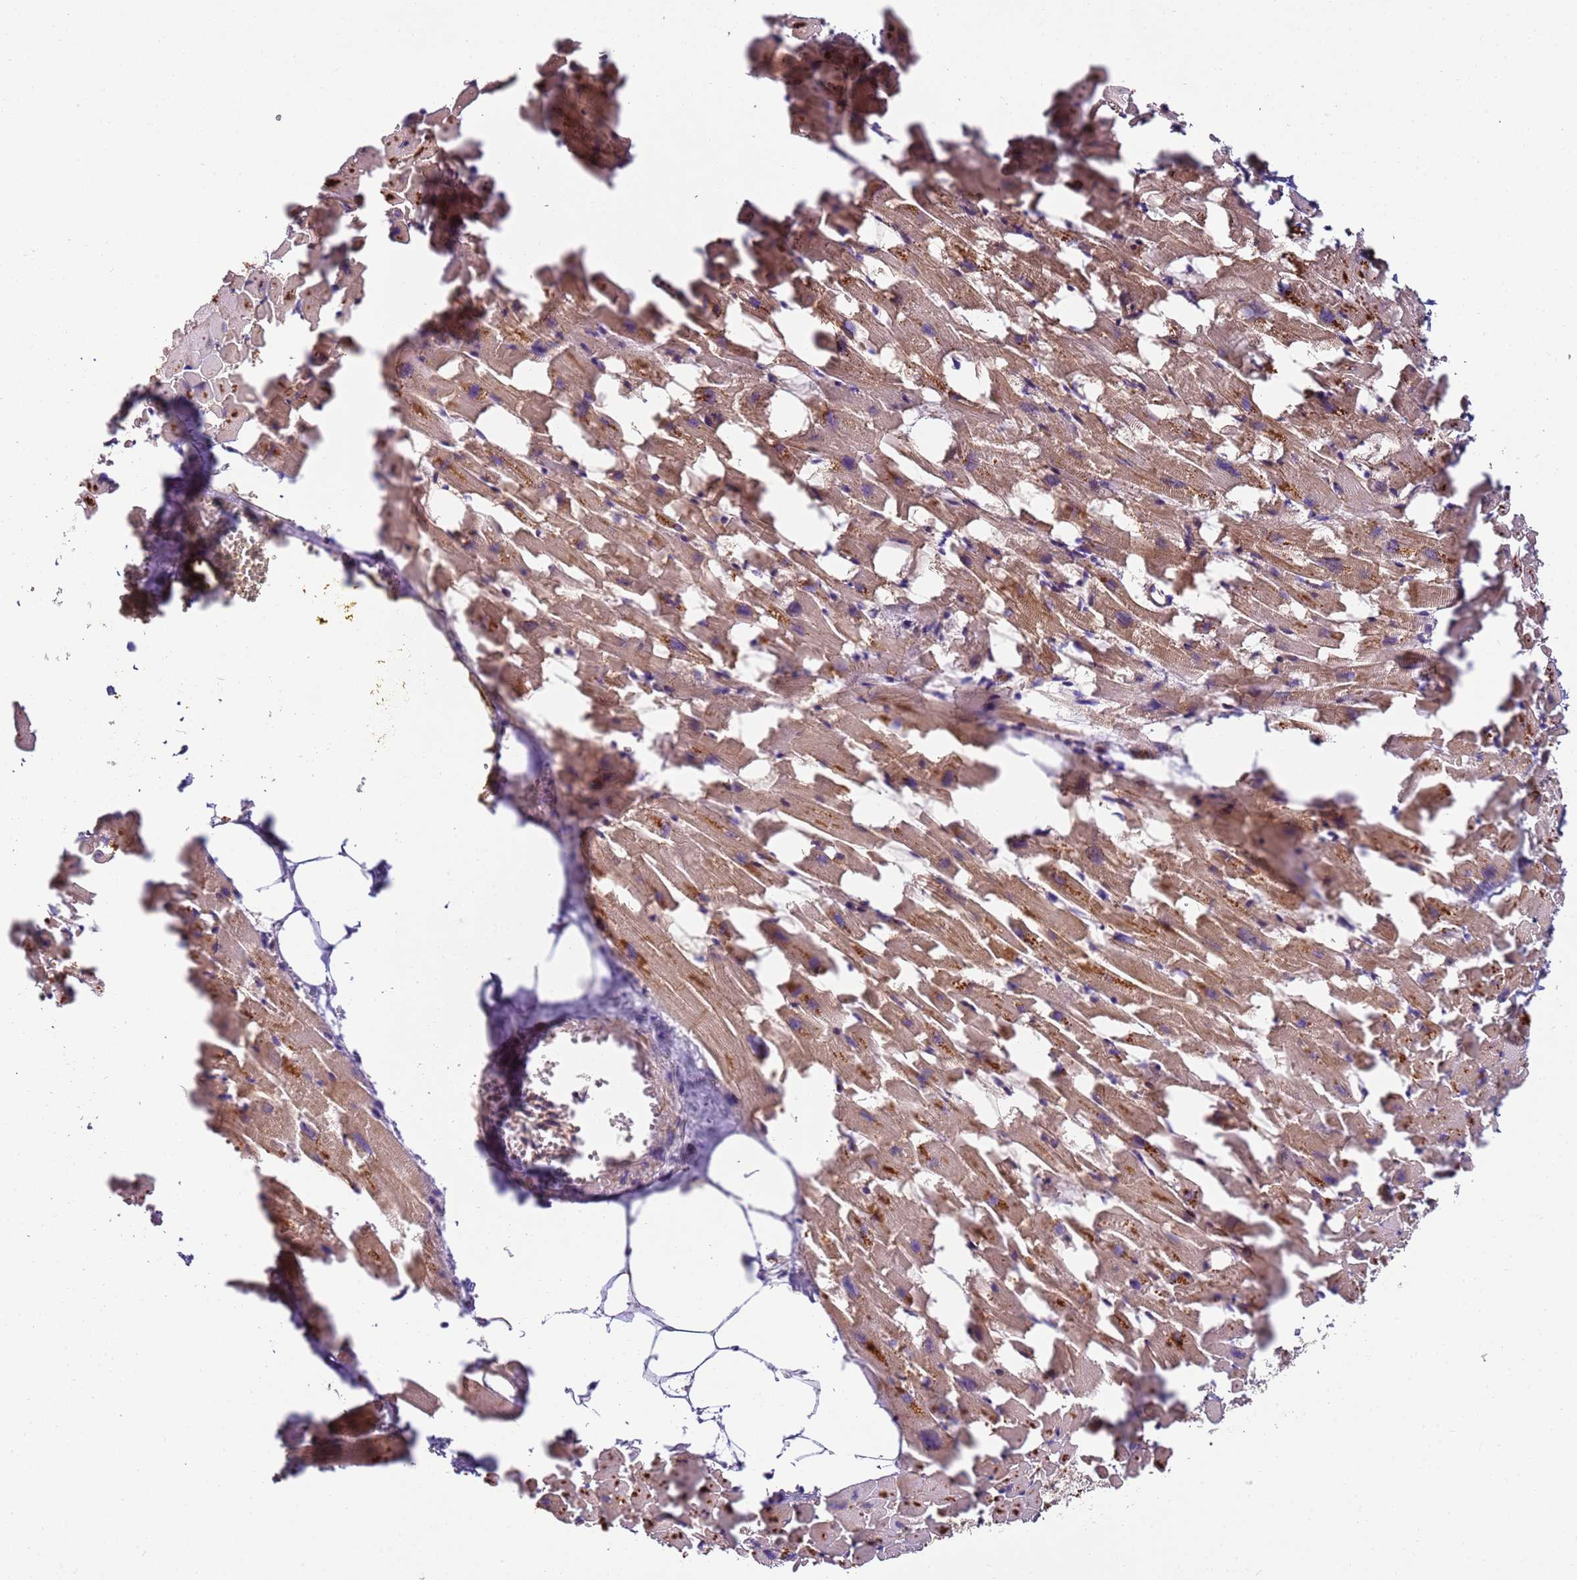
{"staining": {"intensity": "moderate", "quantity": ">75%", "location": "cytoplasmic/membranous"}, "tissue": "heart muscle", "cell_type": "Cardiomyocytes", "image_type": "normal", "snomed": [{"axis": "morphology", "description": "Normal tissue, NOS"}, {"axis": "topography", "description": "Heart"}], "caption": "Normal heart muscle exhibits moderate cytoplasmic/membranous positivity in about >75% of cardiomyocytes.", "gene": "TIGAR", "patient": {"sex": "female", "age": 64}}